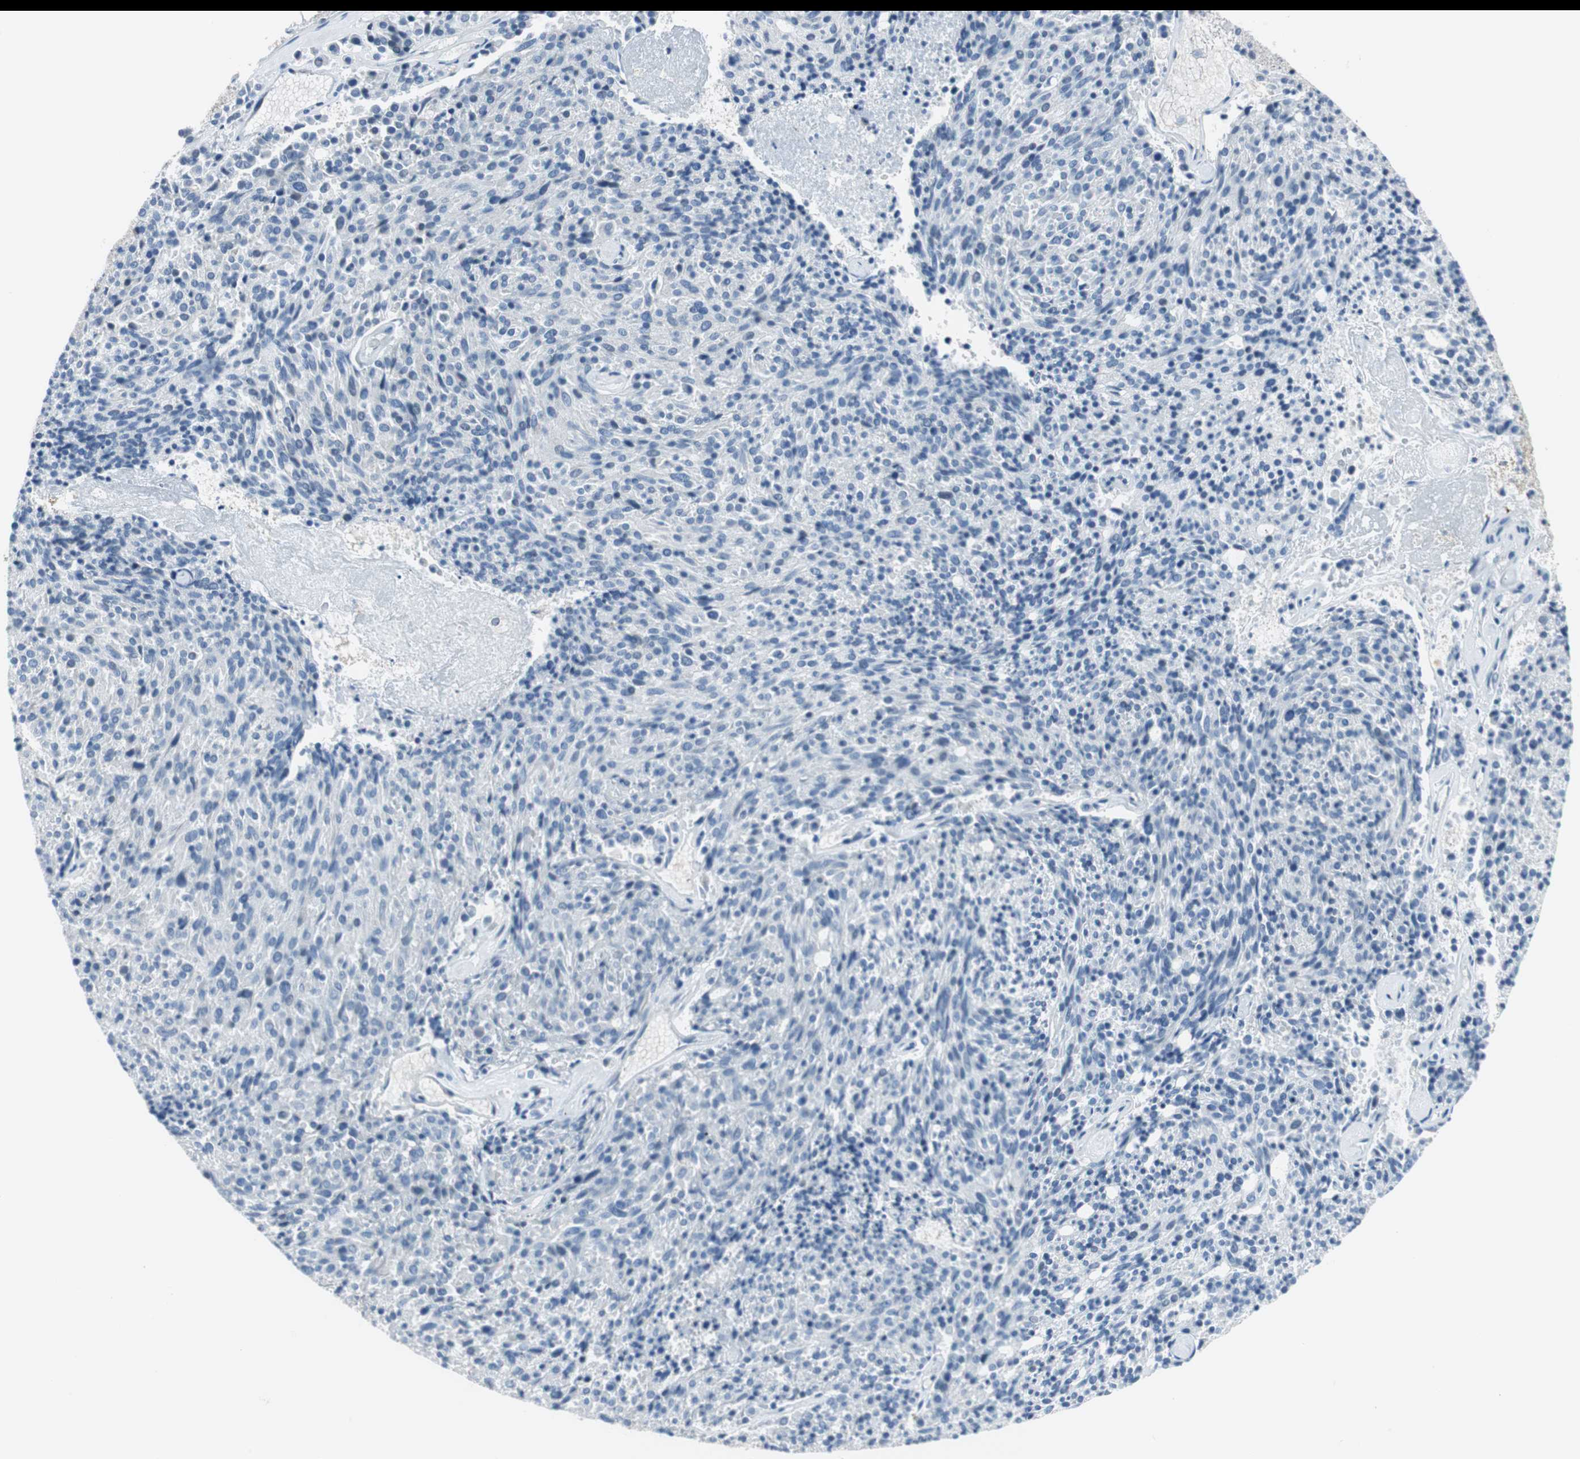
{"staining": {"intensity": "negative", "quantity": "none", "location": "none"}, "tissue": "carcinoid", "cell_type": "Tumor cells", "image_type": "cancer", "snomed": [{"axis": "morphology", "description": "Carcinoid, malignant, NOS"}, {"axis": "topography", "description": "Pancreas"}], "caption": "Immunohistochemistry histopathology image of neoplastic tissue: human malignant carcinoid stained with DAB shows no significant protein staining in tumor cells.", "gene": "MSTO1", "patient": {"sex": "female", "age": 54}}